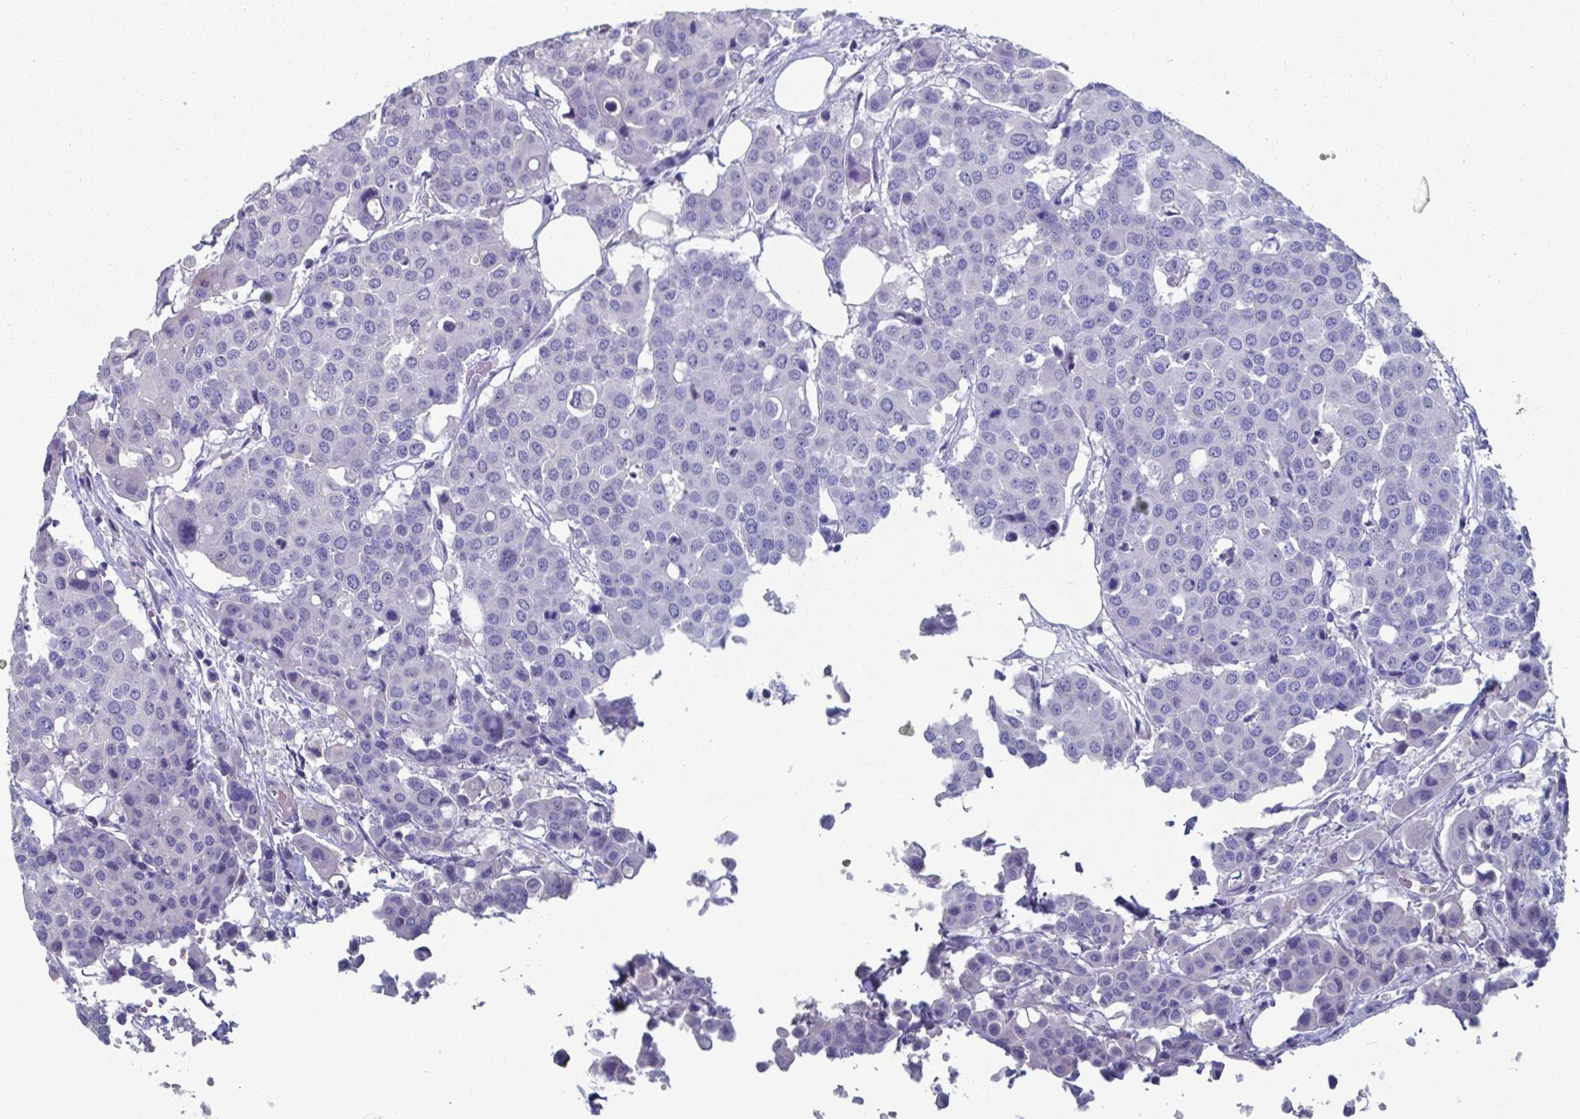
{"staining": {"intensity": "negative", "quantity": "none", "location": "none"}, "tissue": "carcinoid", "cell_type": "Tumor cells", "image_type": "cancer", "snomed": [{"axis": "morphology", "description": "Carcinoid, malignant, NOS"}, {"axis": "topography", "description": "Colon"}], "caption": "A high-resolution histopathology image shows immunohistochemistry staining of carcinoid, which reveals no significant staining in tumor cells.", "gene": "TTR", "patient": {"sex": "male", "age": 81}}